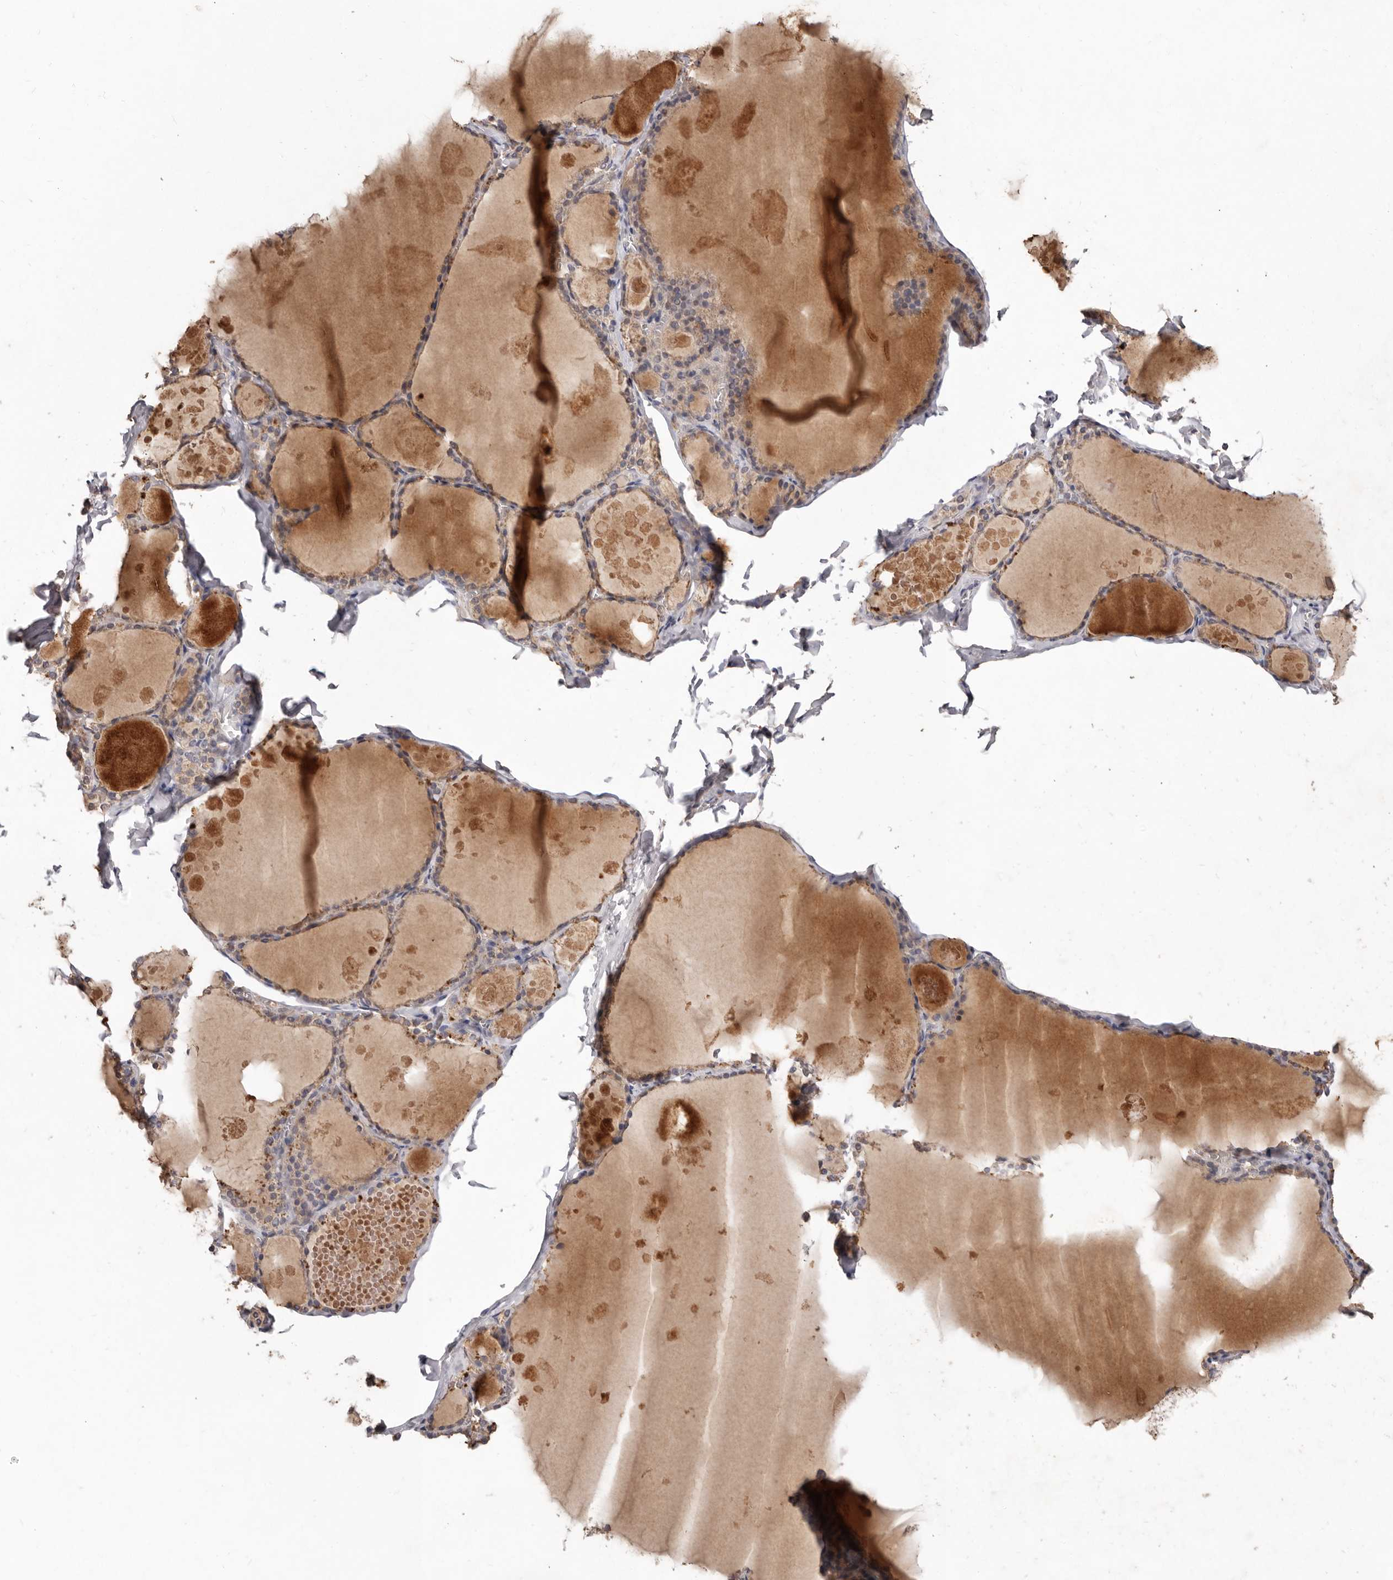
{"staining": {"intensity": "weak", "quantity": ">75%", "location": "cytoplasmic/membranous"}, "tissue": "thyroid gland", "cell_type": "Glandular cells", "image_type": "normal", "snomed": [{"axis": "morphology", "description": "Normal tissue, NOS"}, {"axis": "topography", "description": "Thyroid gland"}], "caption": "Protein staining by immunohistochemistry reveals weak cytoplasmic/membranous expression in about >75% of glandular cells in benign thyroid gland.", "gene": "EDEM1", "patient": {"sex": "male", "age": 56}}